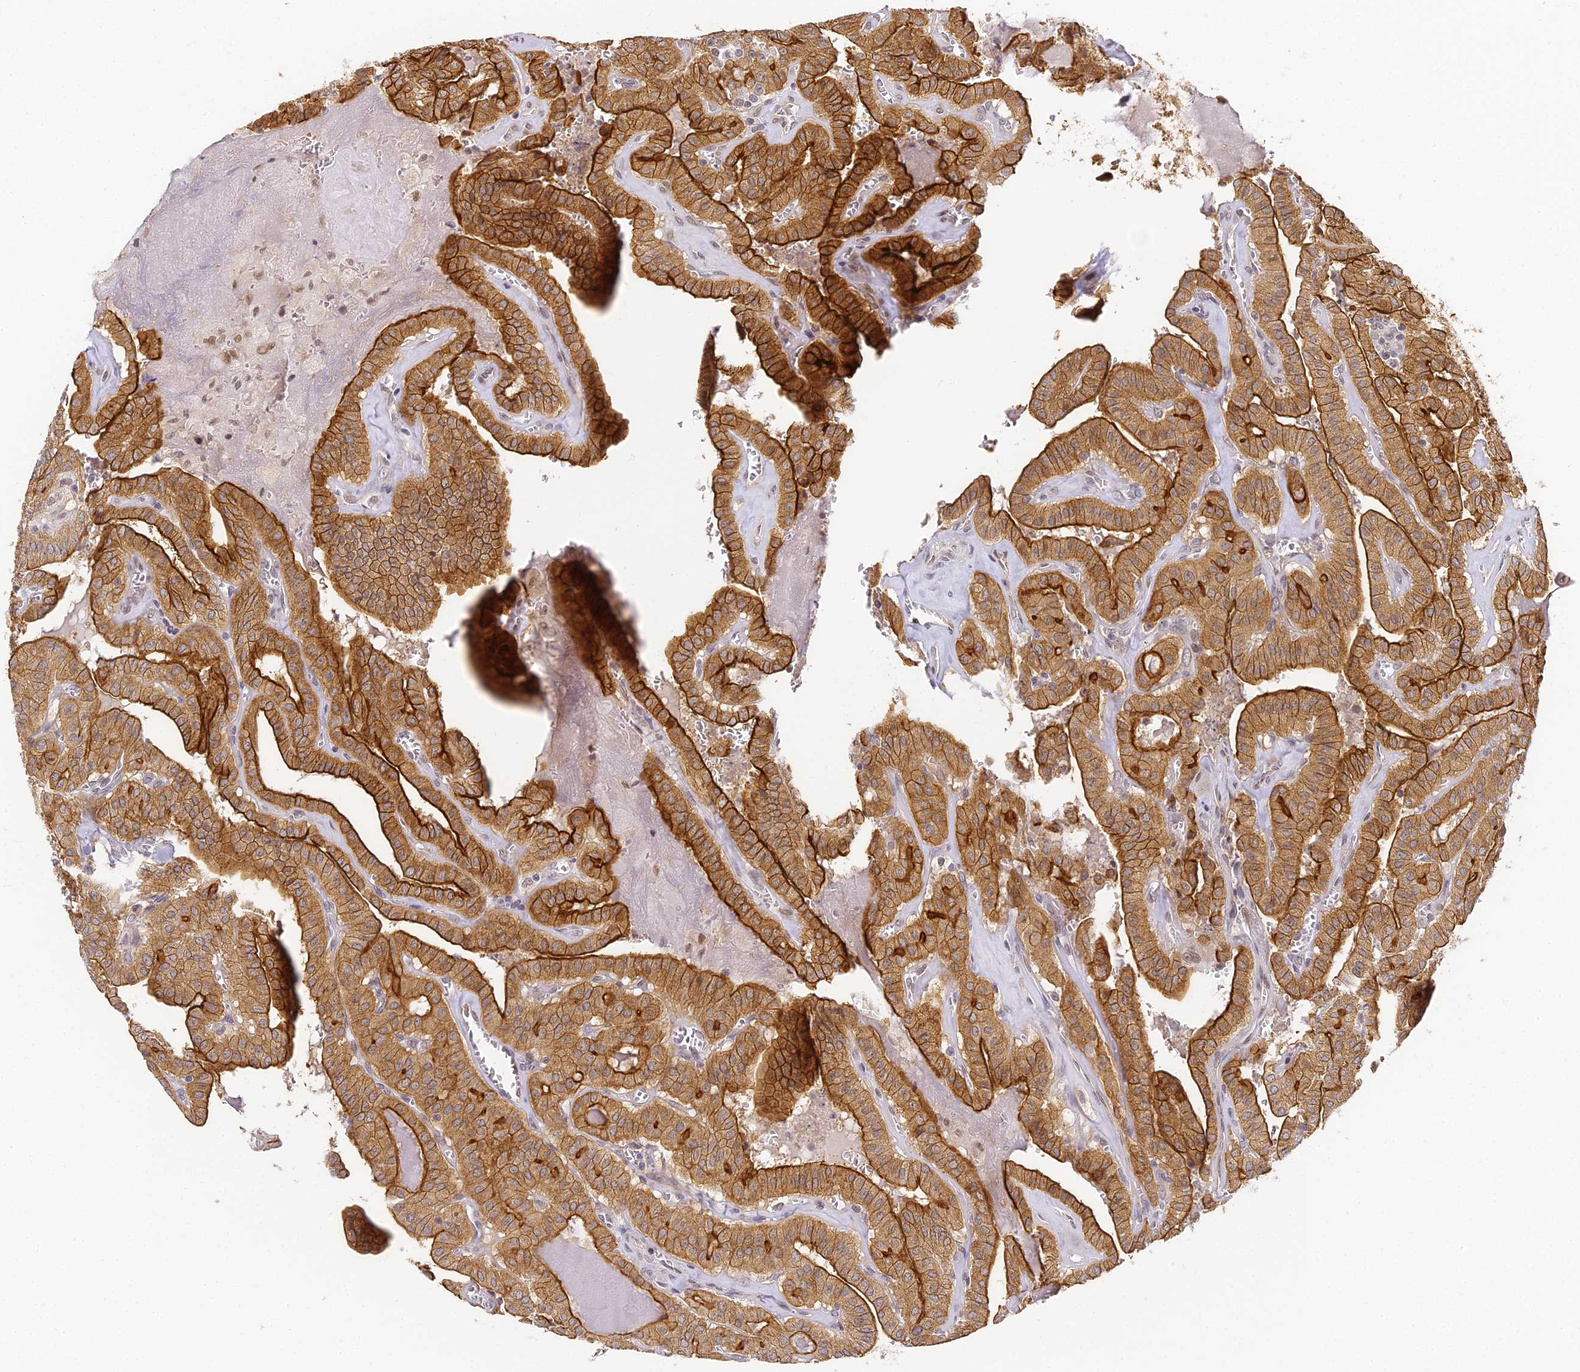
{"staining": {"intensity": "strong", "quantity": ">75%", "location": "cytoplasmic/membranous"}, "tissue": "thyroid cancer", "cell_type": "Tumor cells", "image_type": "cancer", "snomed": [{"axis": "morphology", "description": "Papillary adenocarcinoma, NOS"}, {"axis": "topography", "description": "Thyroid gland"}], "caption": "Thyroid cancer (papillary adenocarcinoma) was stained to show a protein in brown. There is high levels of strong cytoplasmic/membranous staining in approximately >75% of tumor cells. The staining was performed using DAB (3,3'-diaminobenzidine), with brown indicating positive protein expression. Nuclei are stained blue with hematoxylin.", "gene": "DNAAF10", "patient": {"sex": "male", "age": 52}}